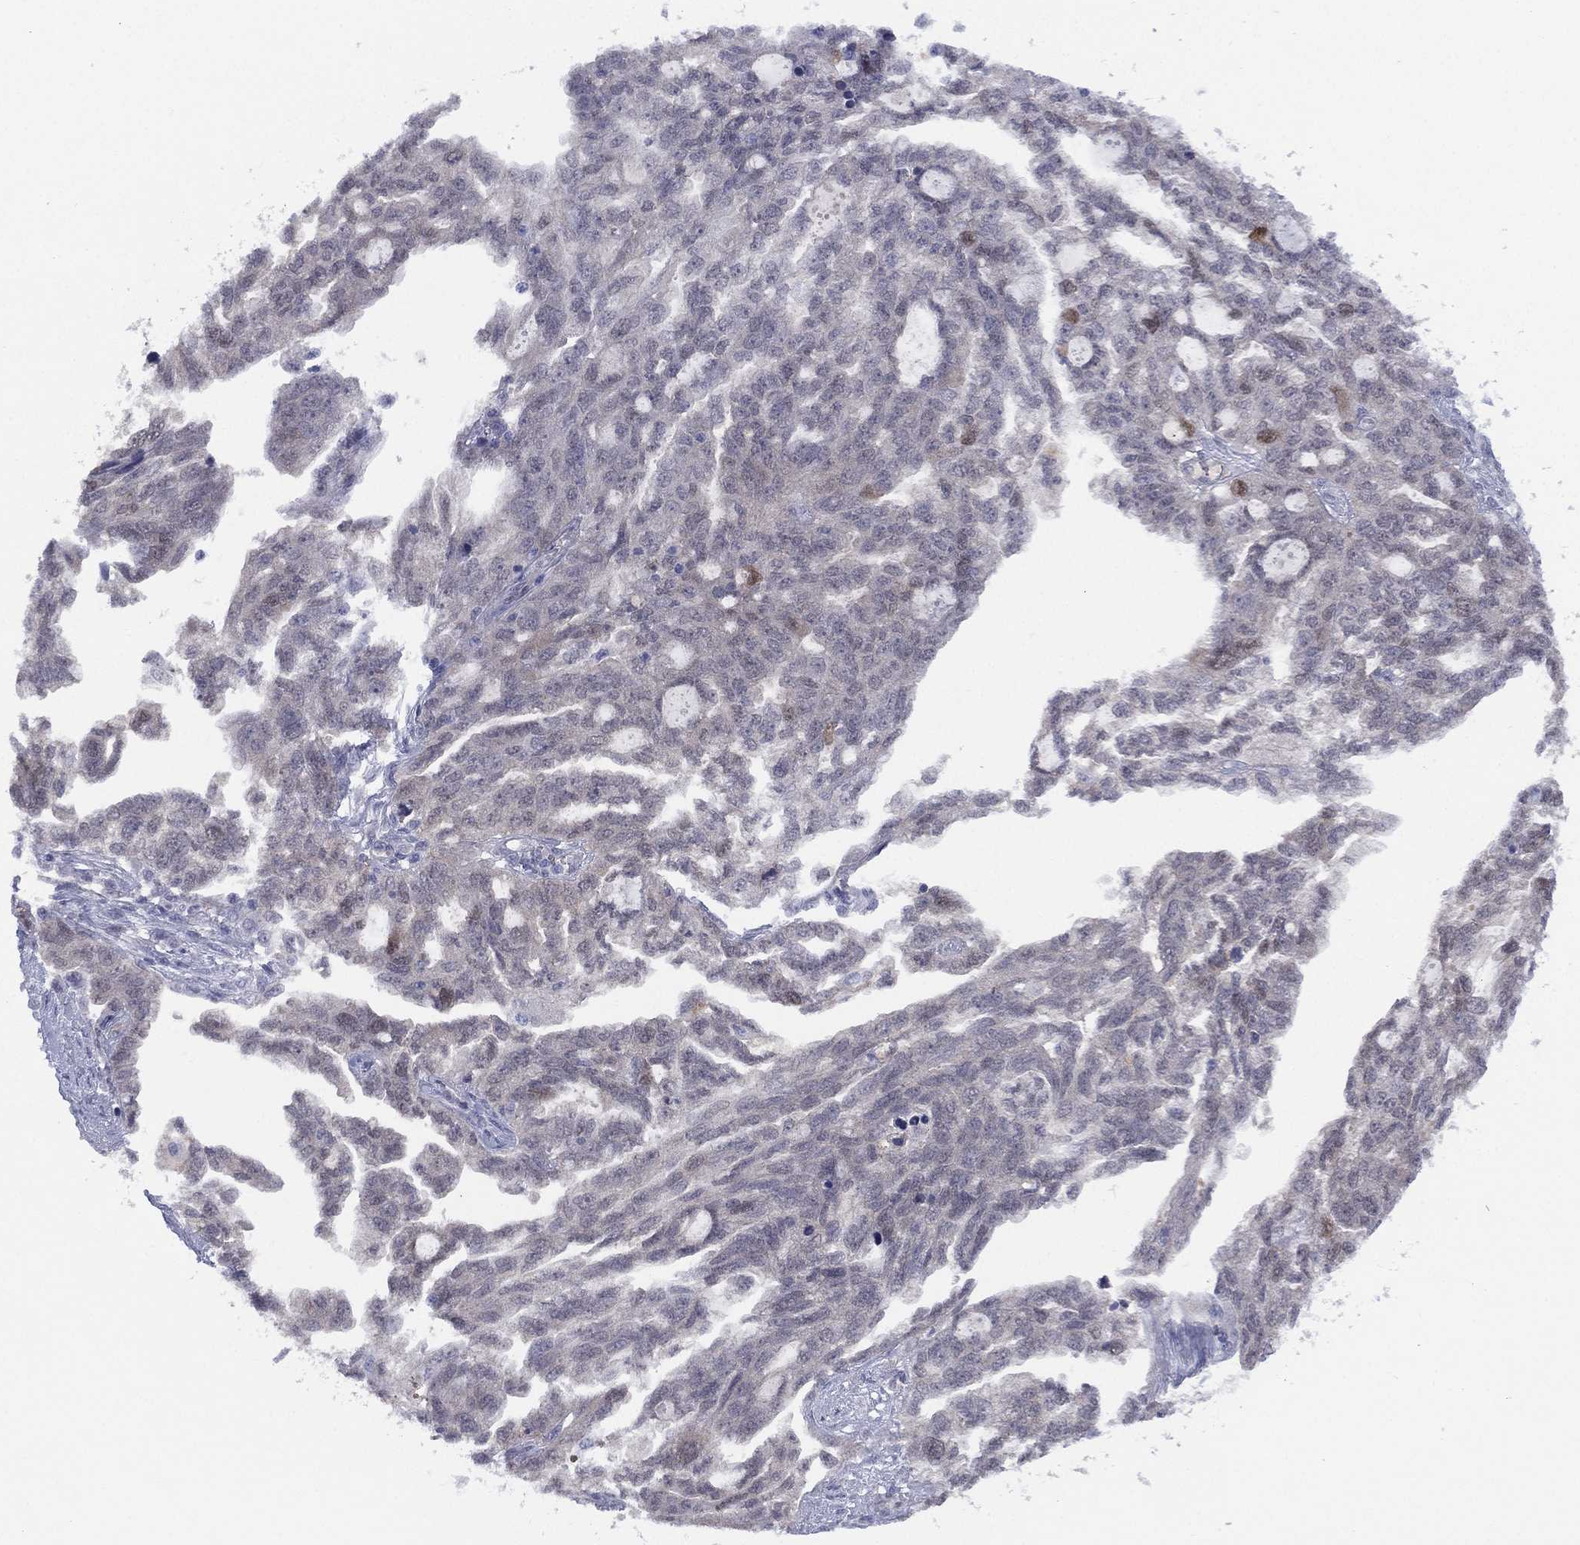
{"staining": {"intensity": "moderate", "quantity": "<25%", "location": "nuclear"}, "tissue": "ovarian cancer", "cell_type": "Tumor cells", "image_type": "cancer", "snomed": [{"axis": "morphology", "description": "Cystadenocarcinoma, serous, NOS"}, {"axis": "topography", "description": "Ovary"}], "caption": "High-power microscopy captured an immunohistochemistry image of serous cystadenocarcinoma (ovarian), revealing moderate nuclear staining in about <25% of tumor cells.", "gene": "DDAH1", "patient": {"sex": "female", "age": 51}}